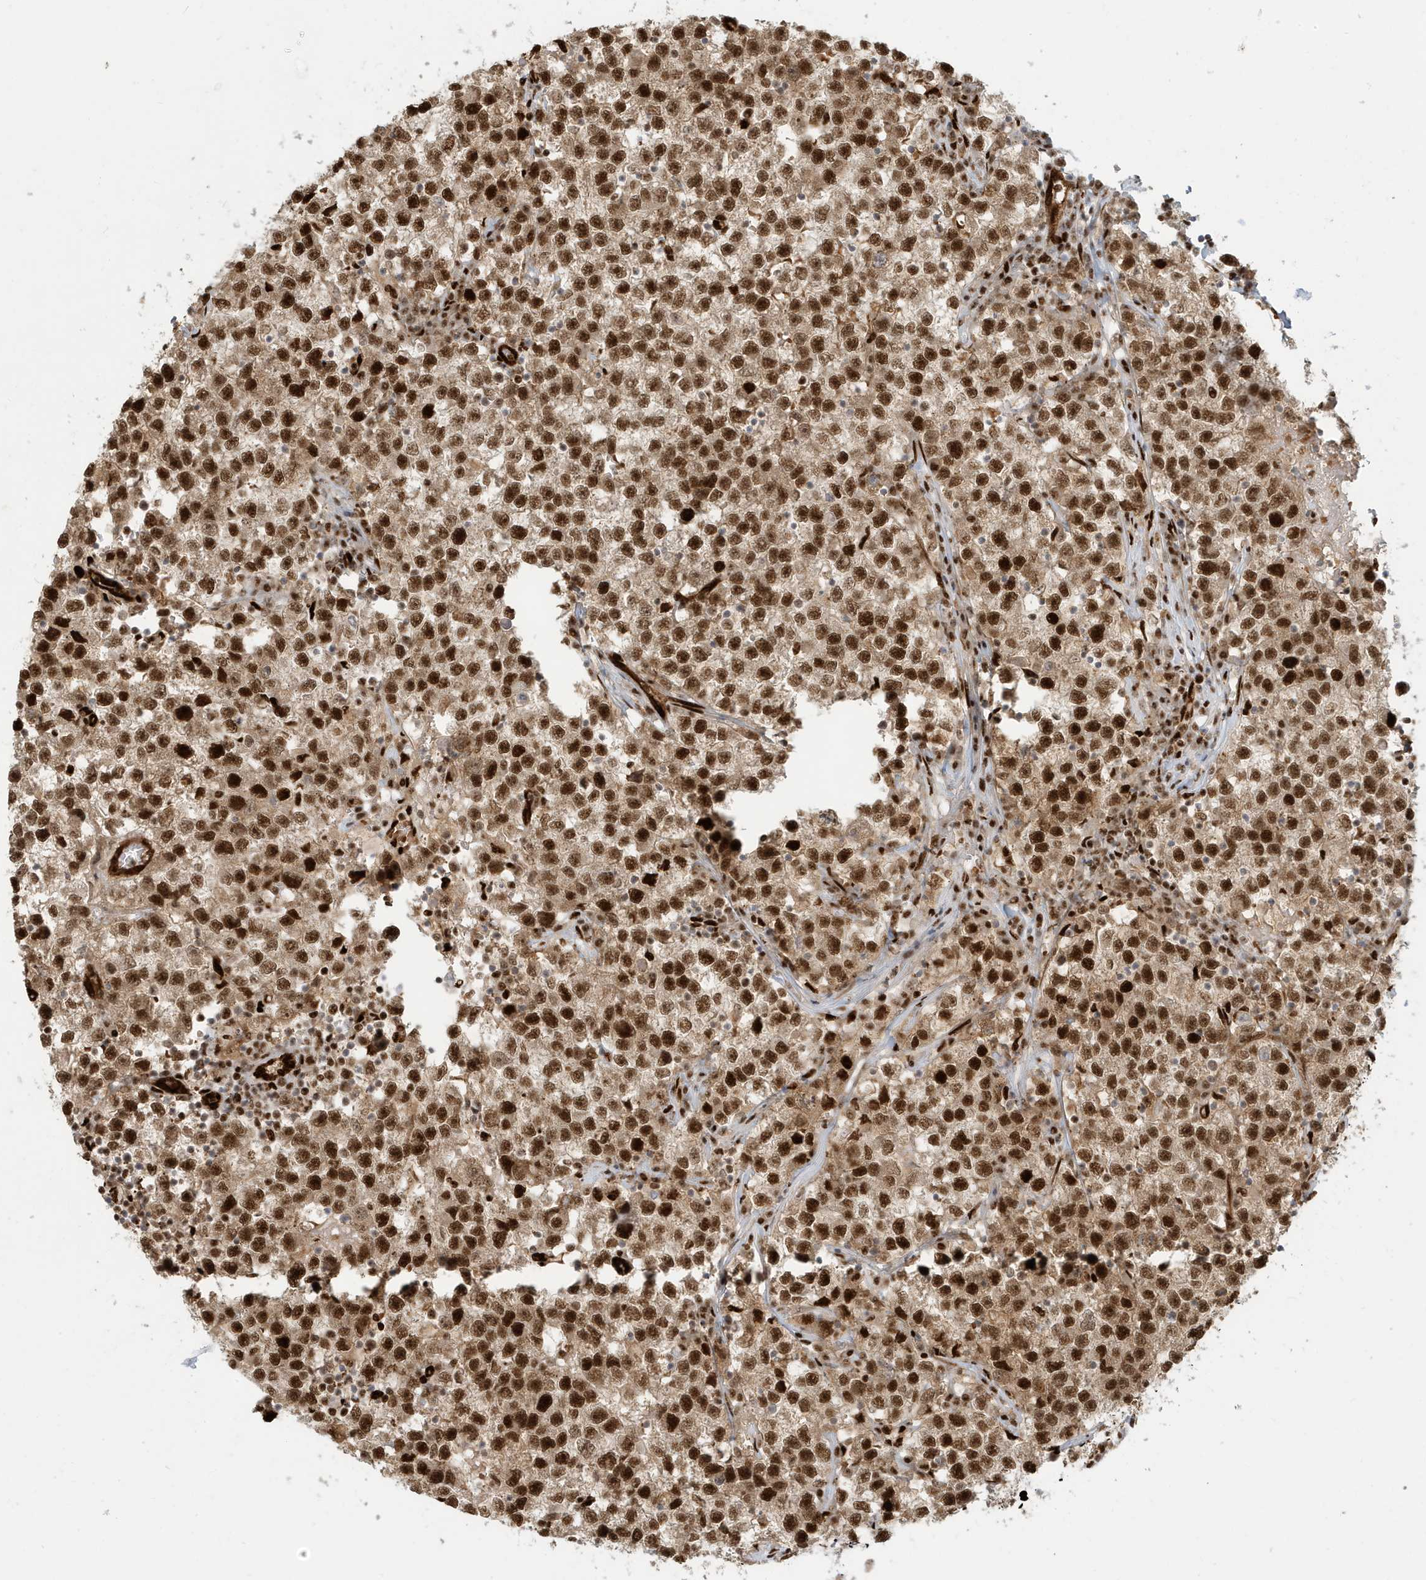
{"staining": {"intensity": "strong", "quantity": ">75%", "location": "nuclear"}, "tissue": "testis cancer", "cell_type": "Tumor cells", "image_type": "cancer", "snomed": [{"axis": "morphology", "description": "Seminoma, NOS"}, {"axis": "topography", "description": "Testis"}], "caption": "Immunohistochemical staining of human testis cancer (seminoma) exhibits high levels of strong nuclear staining in approximately >75% of tumor cells.", "gene": "CKS2", "patient": {"sex": "male", "age": 22}}